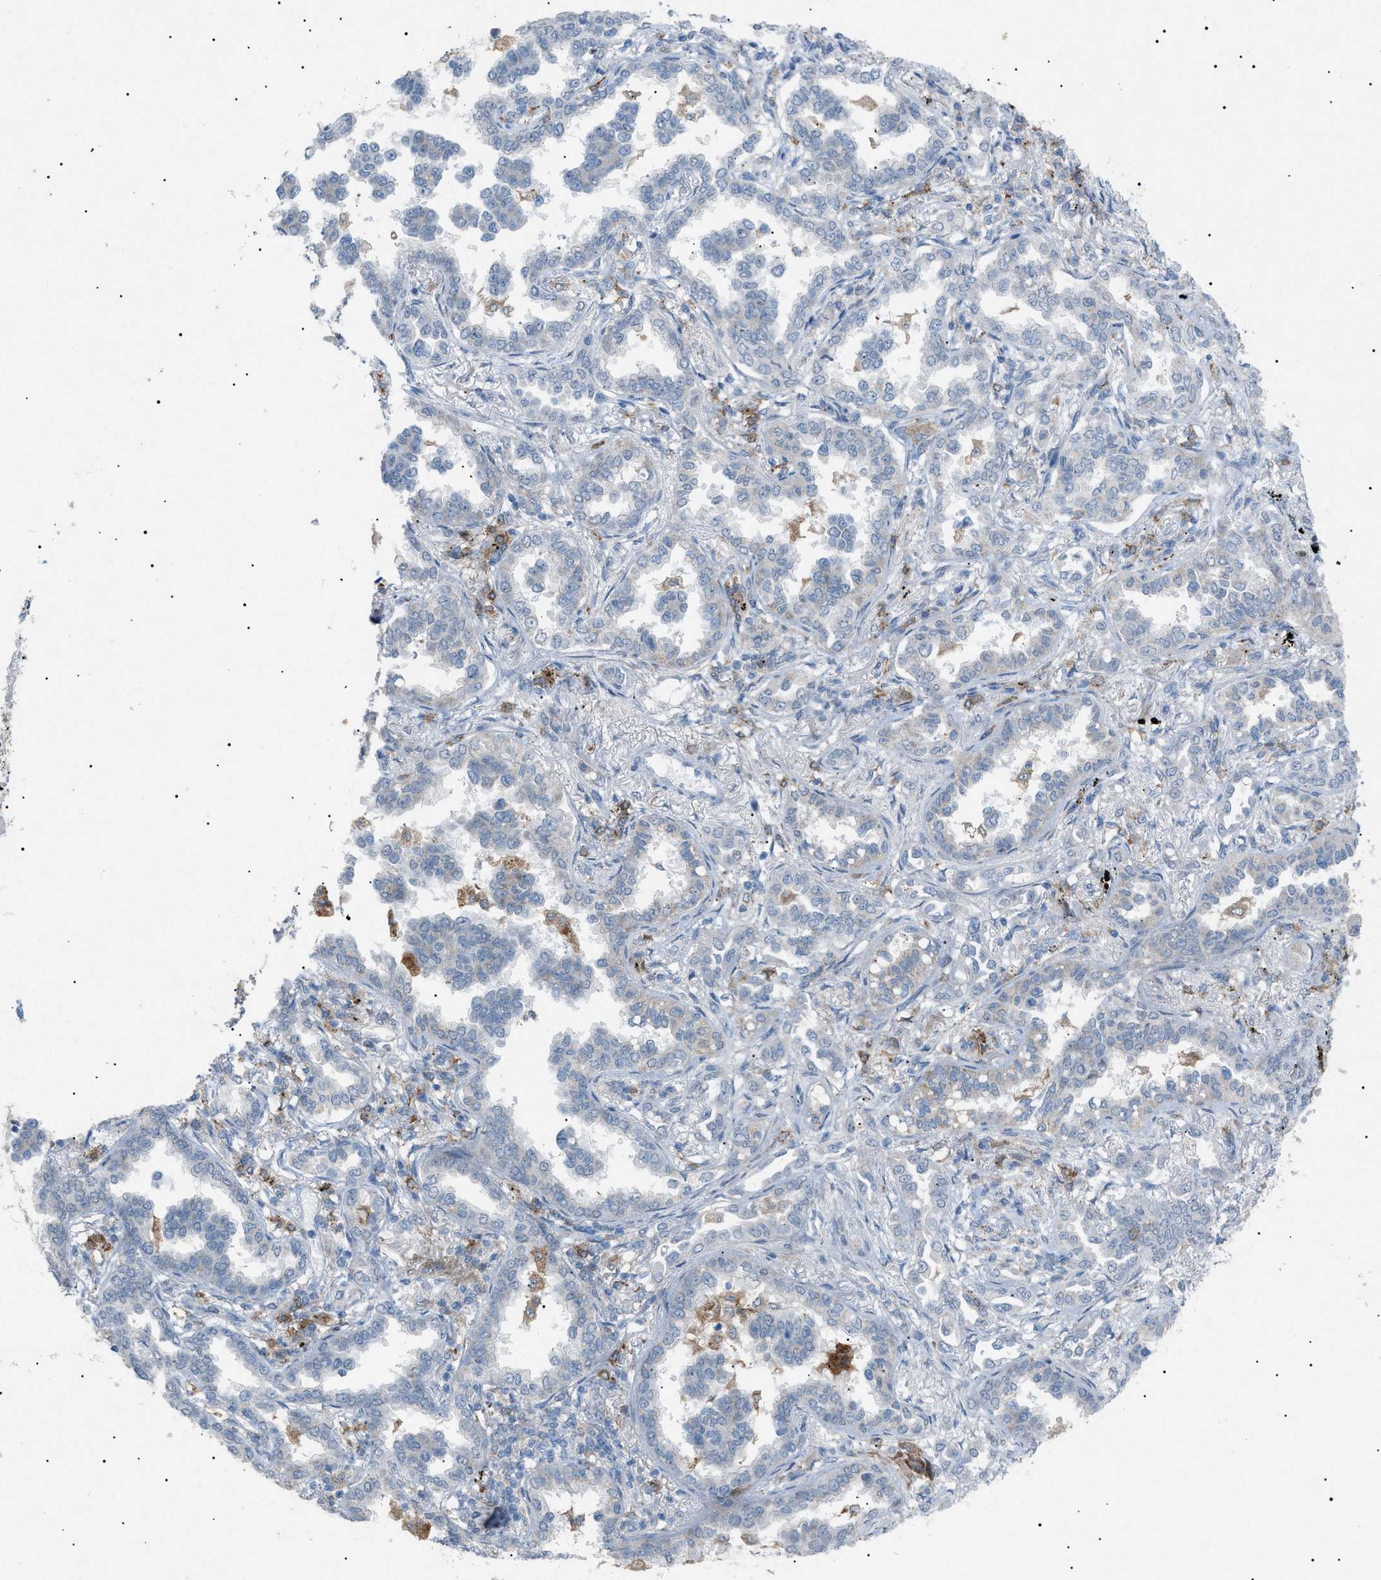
{"staining": {"intensity": "negative", "quantity": "none", "location": "none"}, "tissue": "lung cancer", "cell_type": "Tumor cells", "image_type": "cancer", "snomed": [{"axis": "morphology", "description": "Normal tissue, NOS"}, {"axis": "morphology", "description": "Adenocarcinoma, NOS"}, {"axis": "topography", "description": "Lung"}], "caption": "The immunohistochemistry image has no significant positivity in tumor cells of lung adenocarcinoma tissue.", "gene": "BTK", "patient": {"sex": "male", "age": 59}}